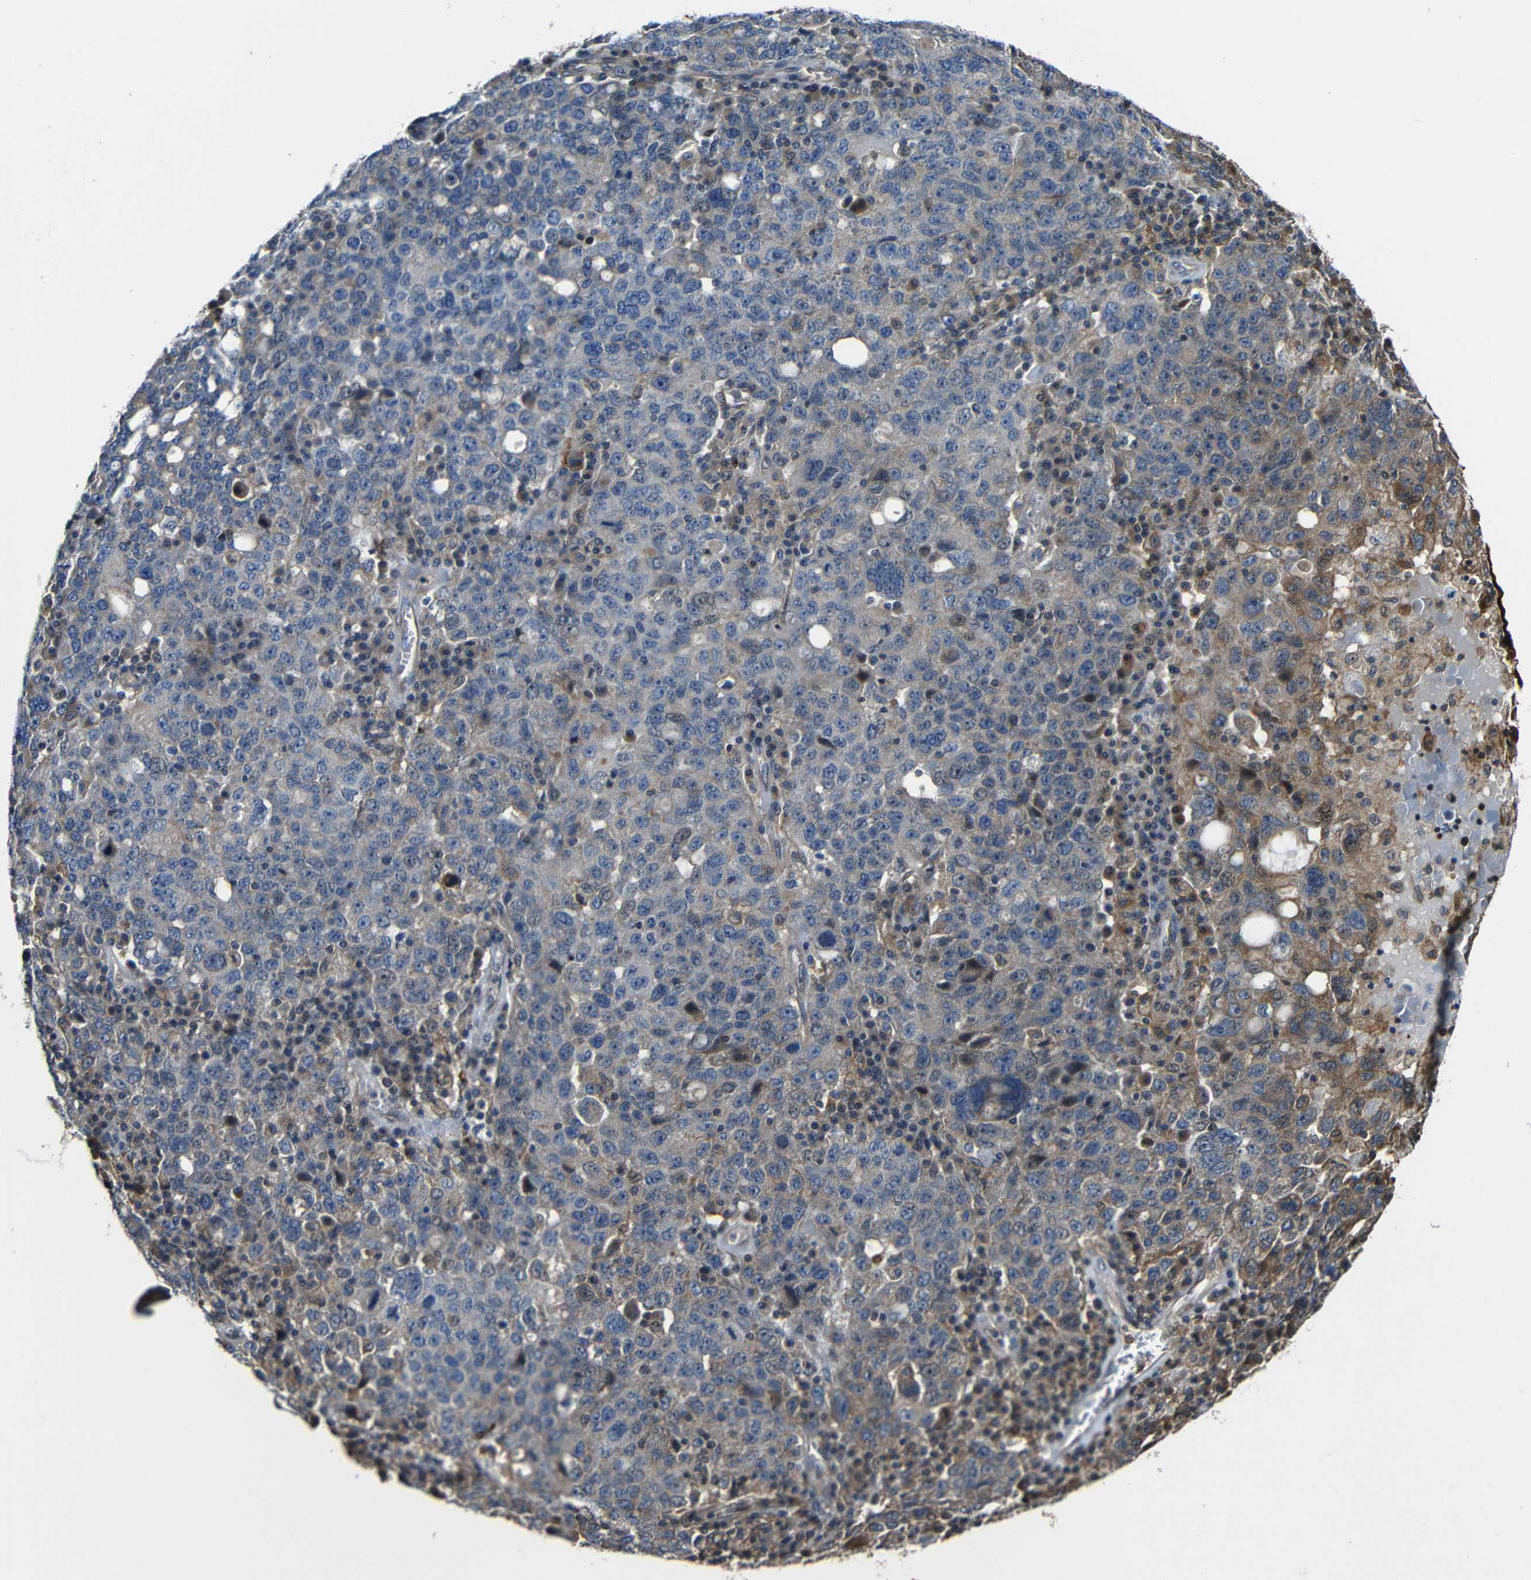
{"staining": {"intensity": "moderate", "quantity": "<25%", "location": "cytoplasmic/membranous"}, "tissue": "ovarian cancer", "cell_type": "Tumor cells", "image_type": "cancer", "snomed": [{"axis": "morphology", "description": "Carcinoma, endometroid"}, {"axis": "topography", "description": "Ovary"}], "caption": "Approximately <25% of tumor cells in human ovarian cancer show moderate cytoplasmic/membranous protein staining as visualized by brown immunohistochemical staining.", "gene": "GDI1", "patient": {"sex": "female", "age": 62}}